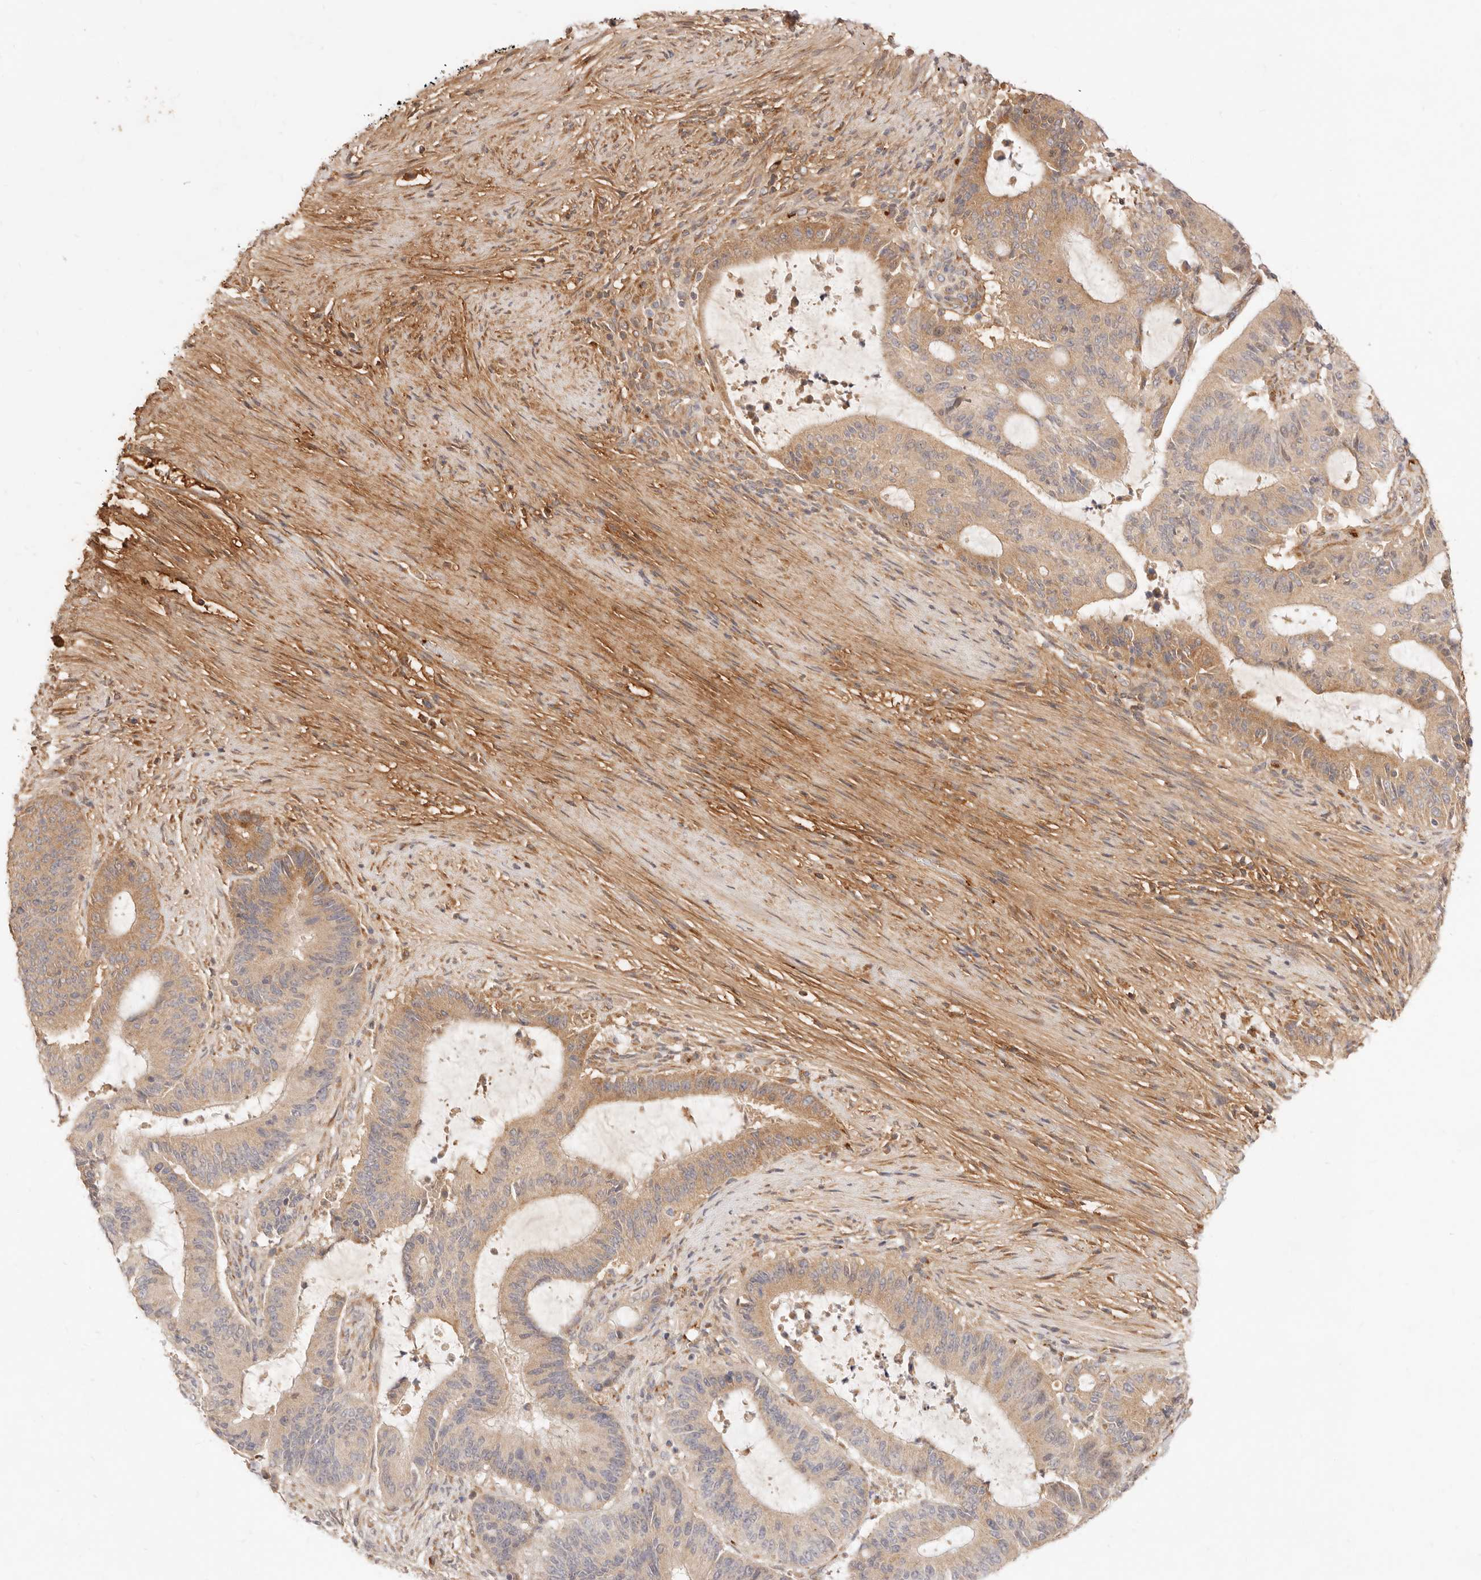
{"staining": {"intensity": "weak", "quantity": ">75%", "location": "cytoplasmic/membranous"}, "tissue": "liver cancer", "cell_type": "Tumor cells", "image_type": "cancer", "snomed": [{"axis": "morphology", "description": "Normal tissue, NOS"}, {"axis": "morphology", "description": "Cholangiocarcinoma"}, {"axis": "topography", "description": "Liver"}, {"axis": "topography", "description": "Peripheral nerve tissue"}], "caption": "A brown stain highlights weak cytoplasmic/membranous expression of a protein in cholangiocarcinoma (liver) tumor cells.", "gene": "UBXN10", "patient": {"sex": "female", "age": 73}}